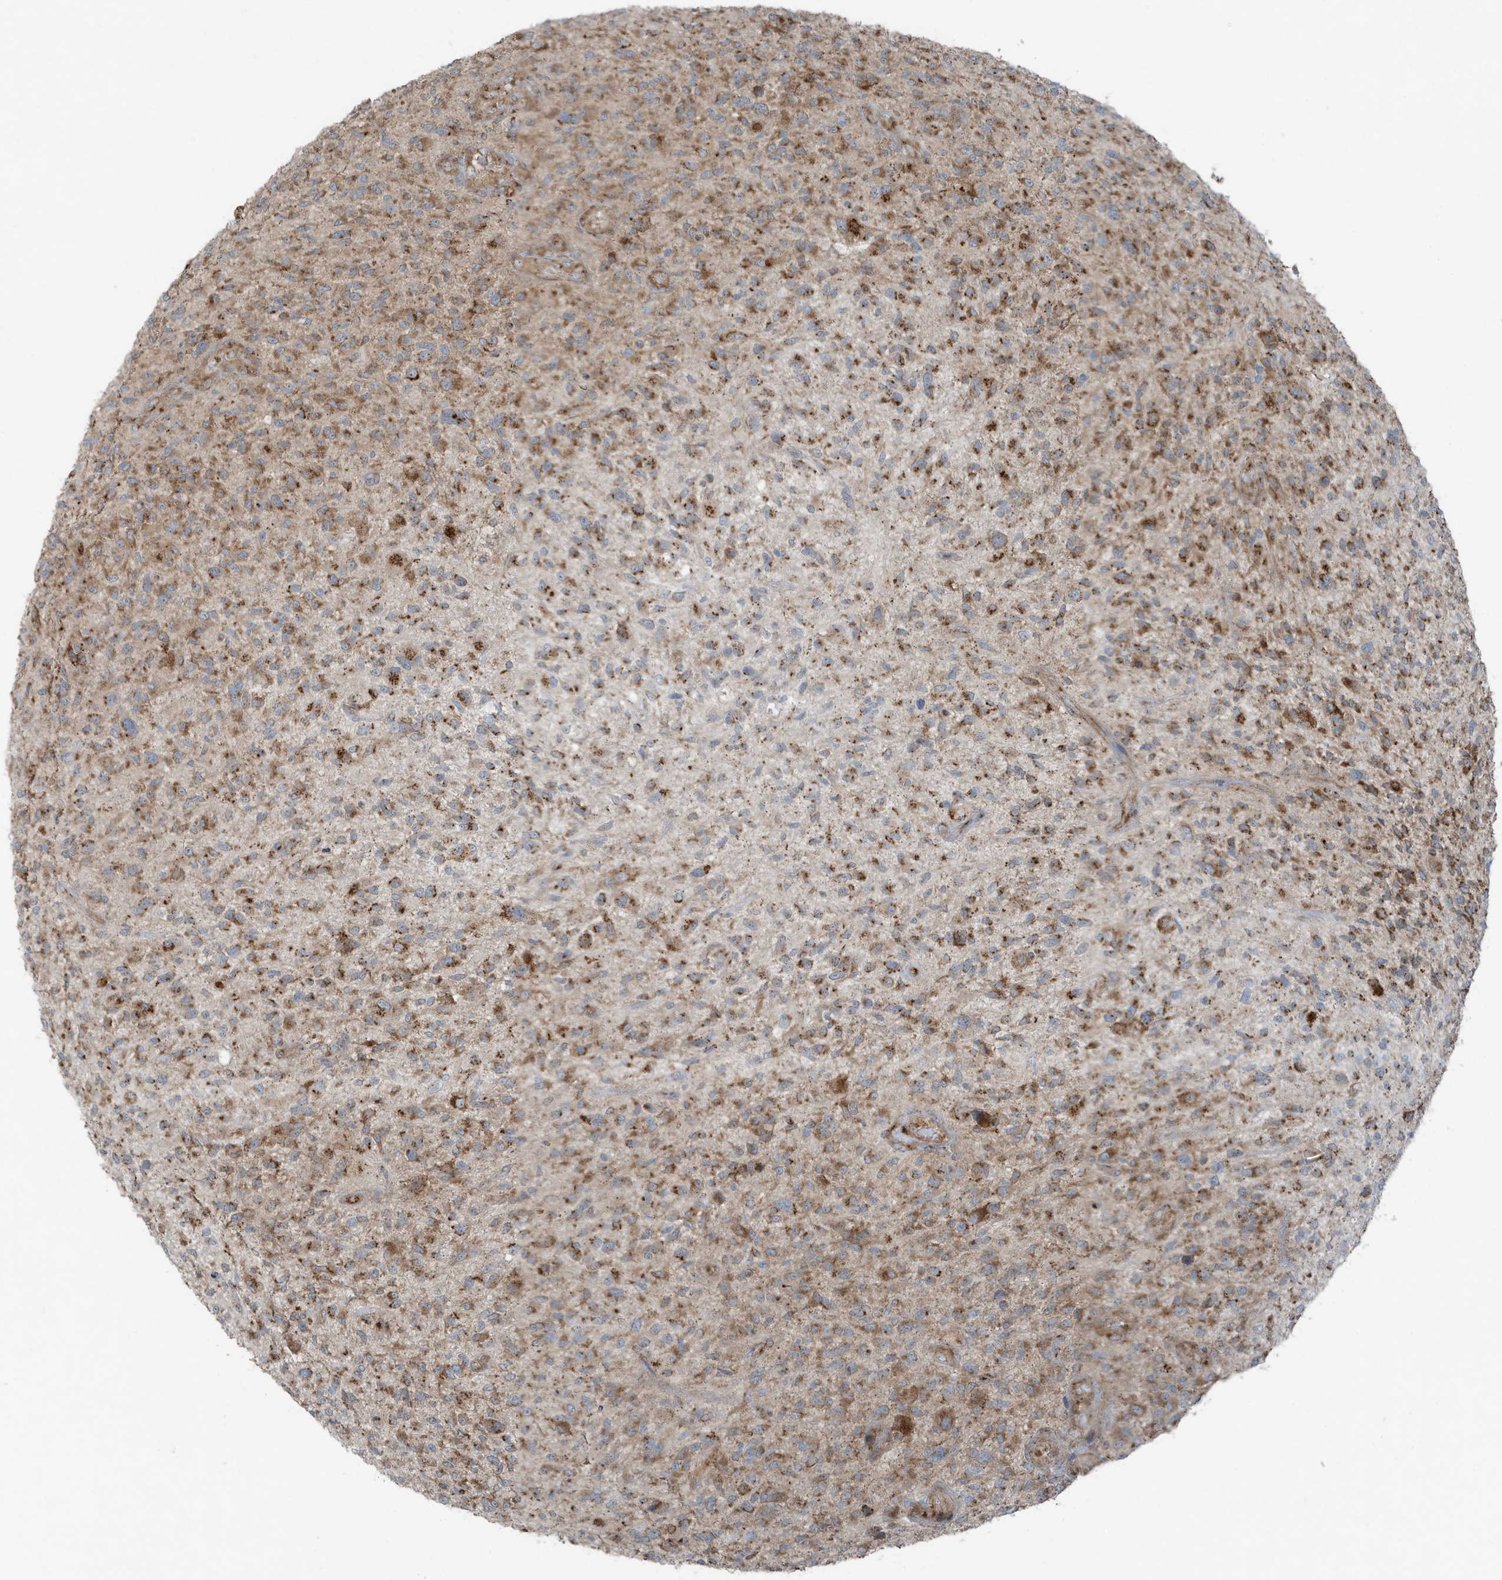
{"staining": {"intensity": "moderate", "quantity": ">75%", "location": "cytoplasmic/membranous"}, "tissue": "glioma", "cell_type": "Tumor cells", "image_type": "cancer", "snomed": [{"axis": "morphology", "description": "Glioma, malignant, High grade"}, {"axis": "topography", "description": "Brain"}], "caption": "IHC image of malignant glioma (high-grade) stained for a protein (brown), which shows medium levels of moderate cytoplasmic/membranous positivity in approximately >75% of tumor cells.", "gene": "GOLGA4", "patient": {"sex": "male", "age": 47}}